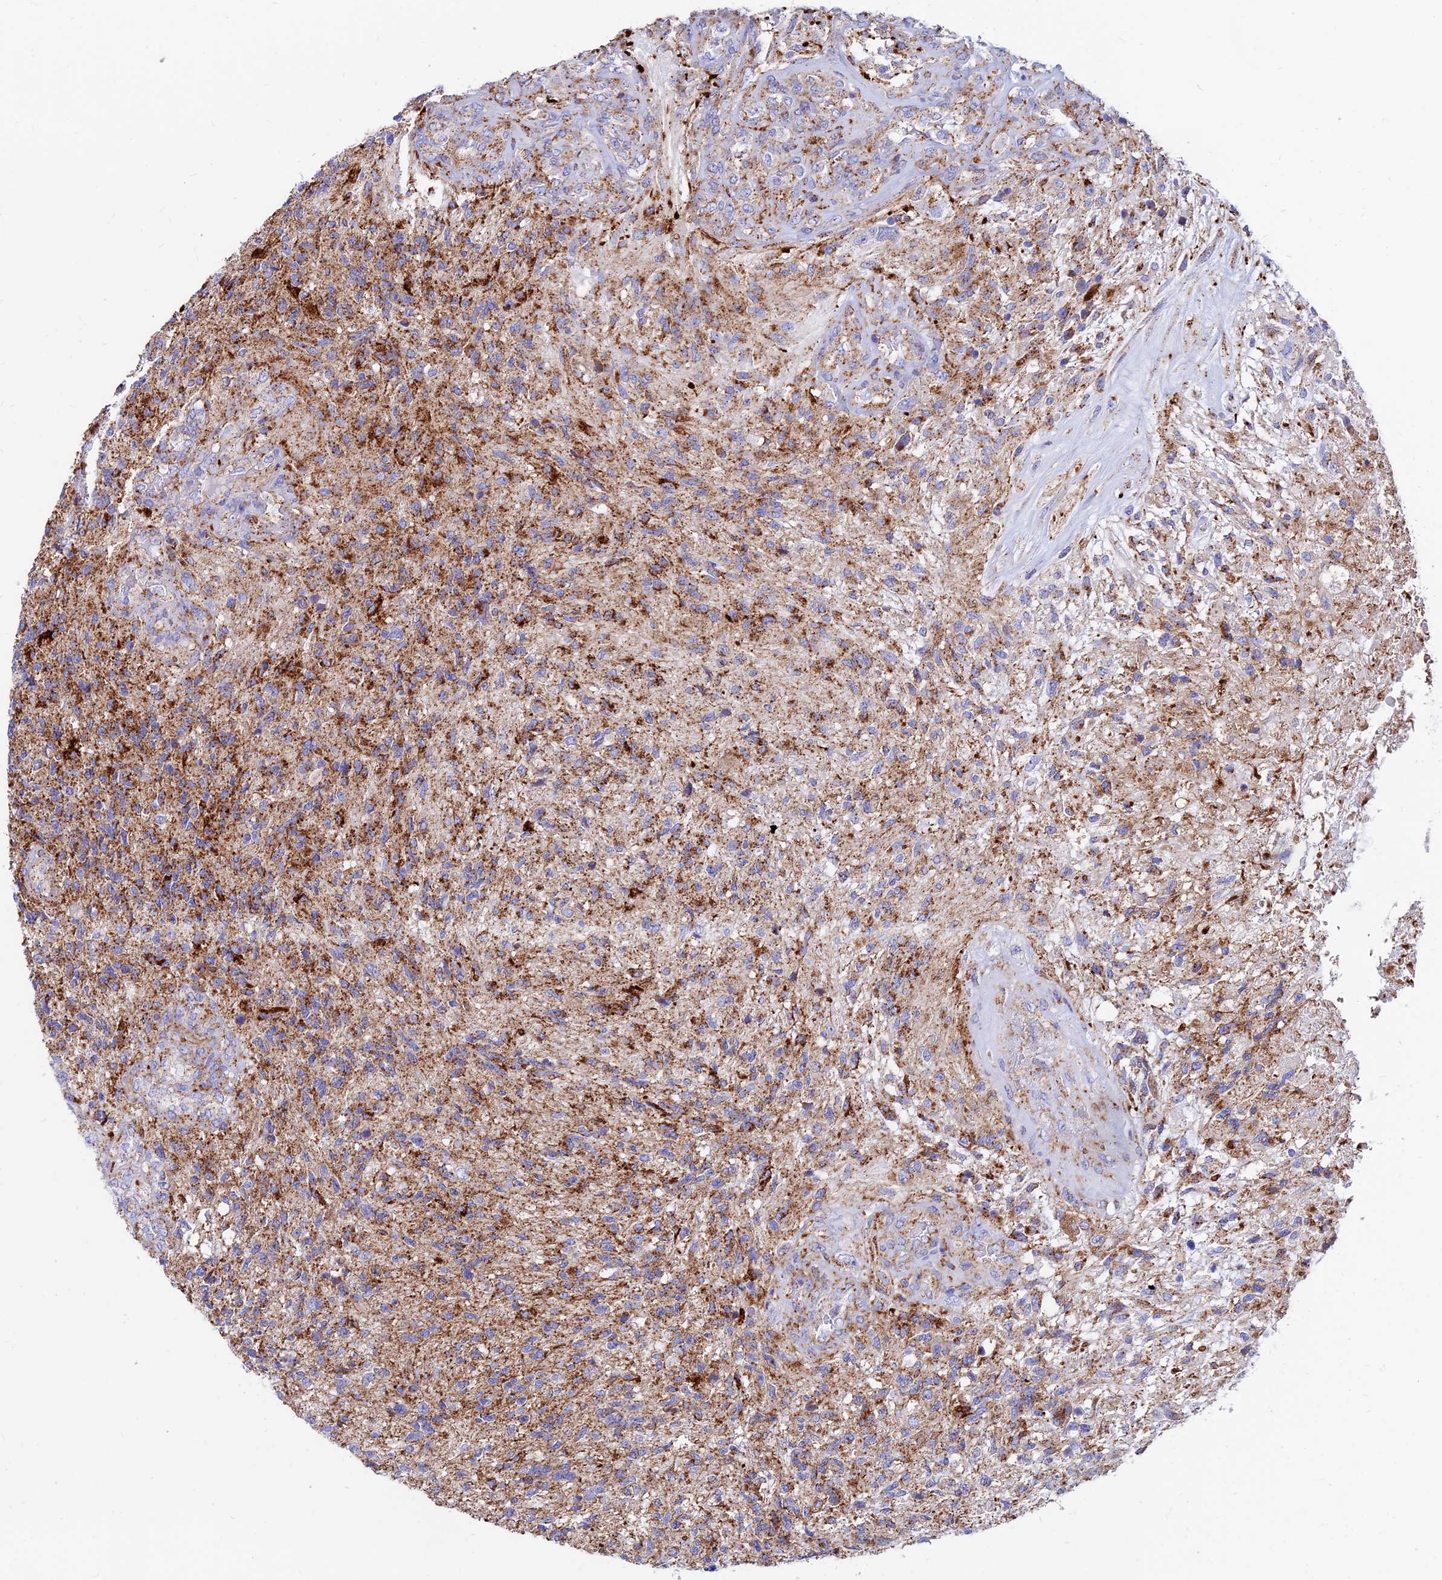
{"staining": {"intensity": "moderate", "quantity": ">75%", "location": "cytoplasmic/membranous"}, "tissue": "glioma", "cell_type": "Tumor cells", "image_type": "cancer", "snomed": [{"axis": "morphology", "description": "Glioma, malignant, High grade"}, {"axis": "topography", "description": "Brain"}], "caption": "About >75% of tumor cells in human glioma reveal moderate cytoplasmic/membranous protein expression as visualized by brown immunohistochemical staining.", "gene": "SPNS1", "patient": {"sex": "male", "age": 56}}